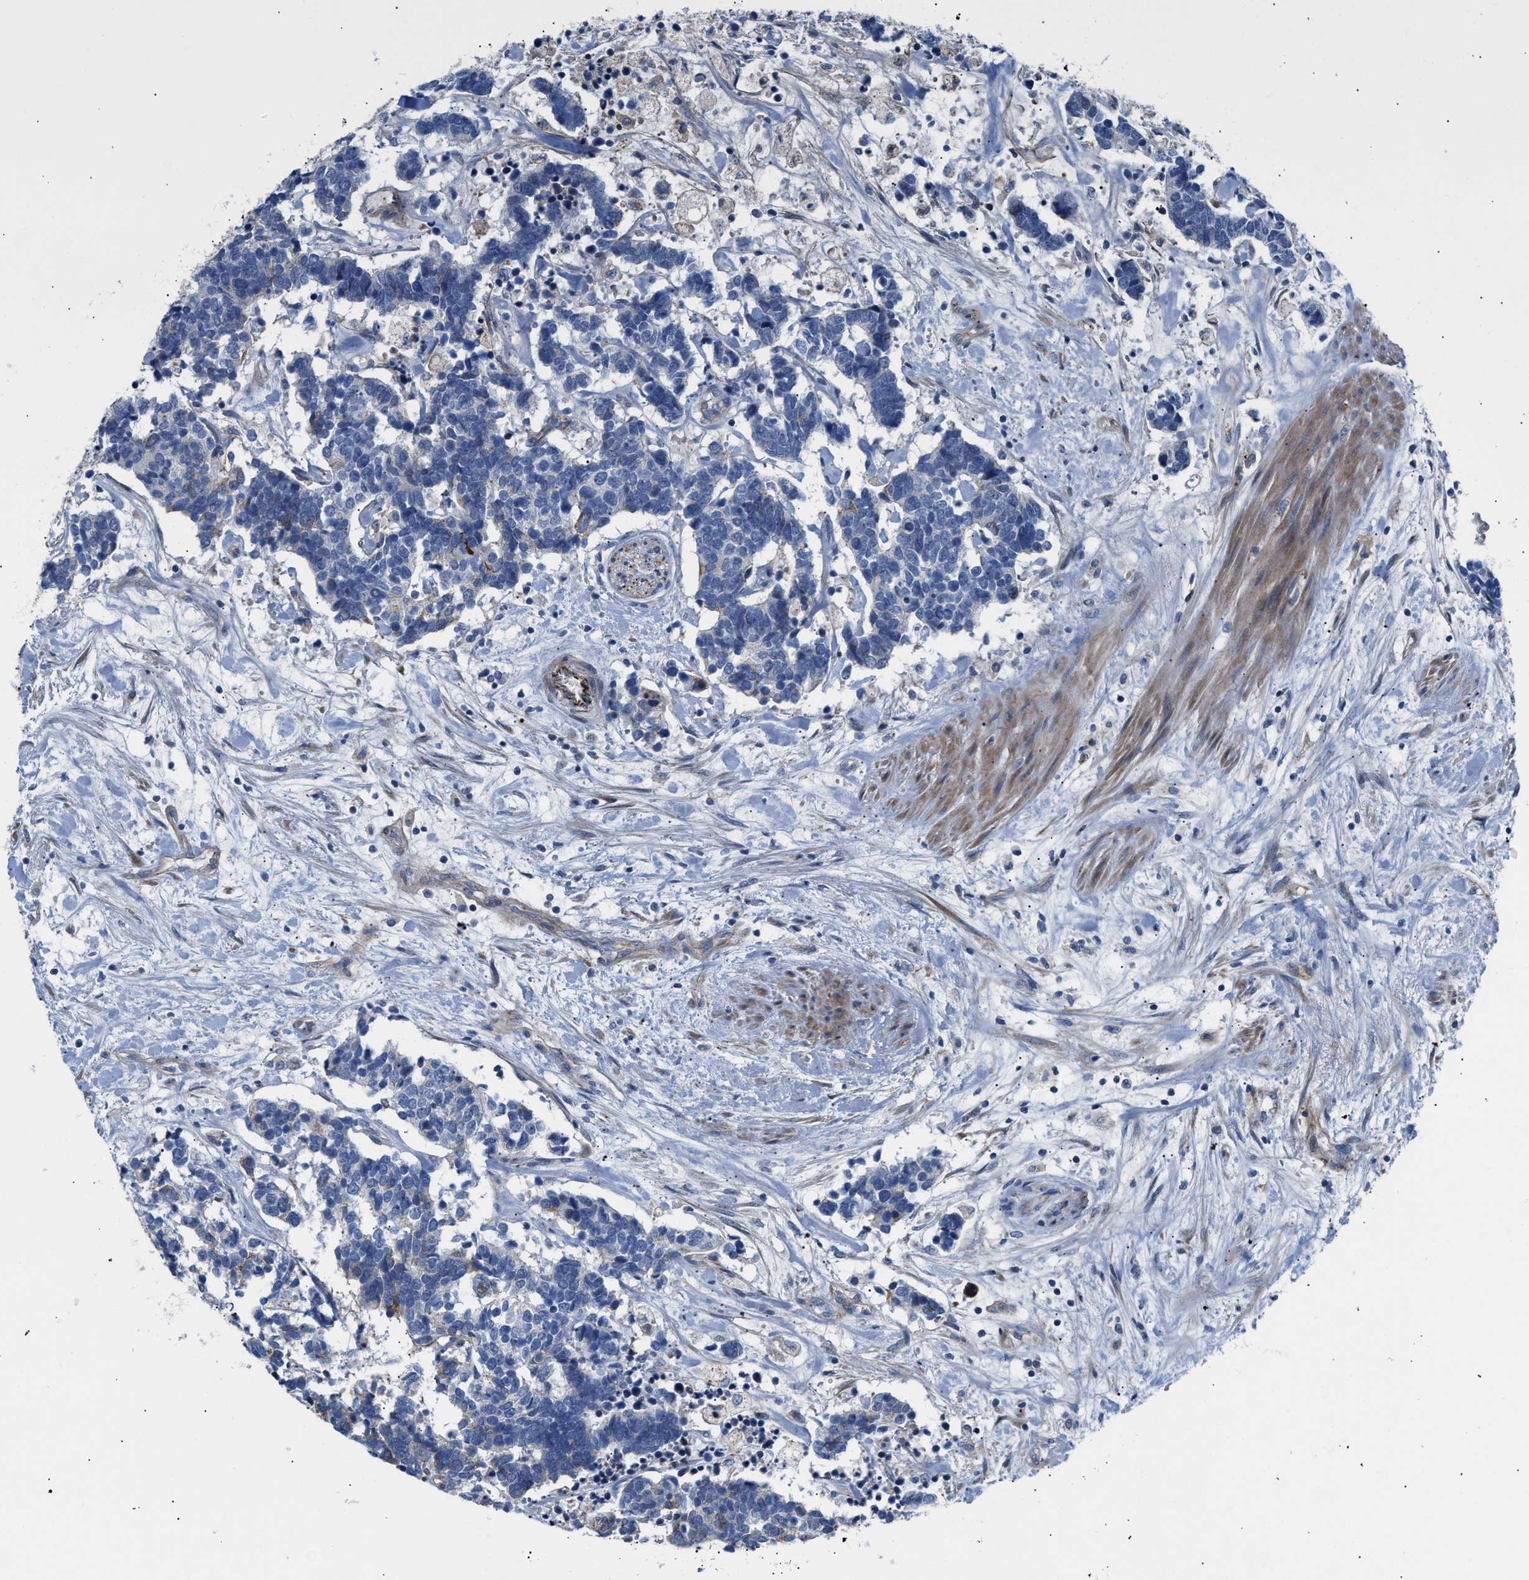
{"staining": {"intensity": "negative", "quantity": "none", "location": "none"}, "tissue": "carcinoid", "cell_type": "Tumor cells", "image_type": "cancer", "snomed": [{"axis": "morphology", "description": "Carcinoma, NOS"}, {"axis": "morphology", "description": "Carcinoid, malignant, NOS"}, {"axis": "topography", "description": "Urinary bladder"}], "caption": "Immunohistochemical staining of human carcinoid exhibits no significant staining in tumor cells.", "gene": "TFPI", "patient": {"sex": "male", "age": 57}}